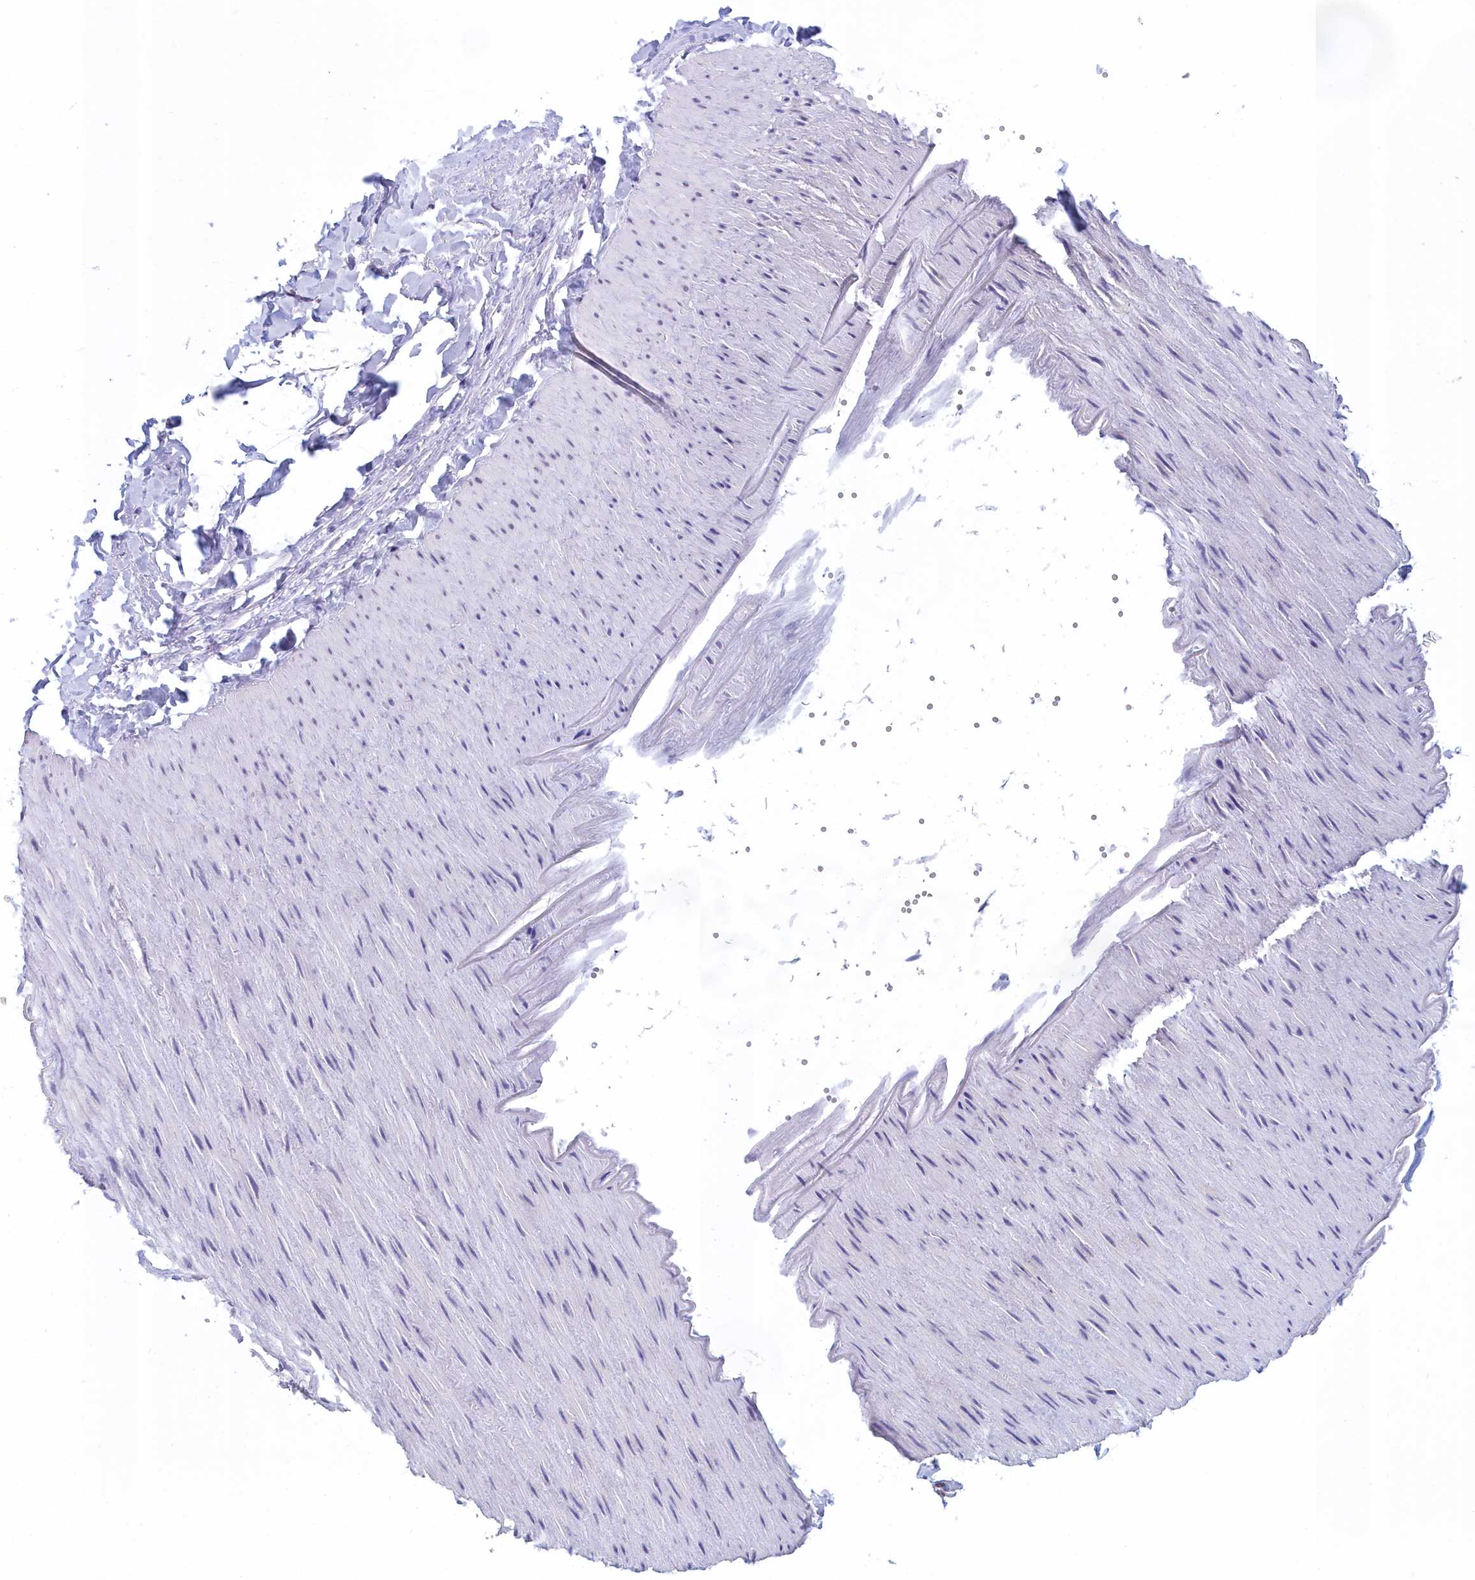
{"staining": {"intensity": "weak", "quantity": "<25%", "location": "nuclear"}, "tissue": "adipose tissue", "cell_type": "Adipocytes", "image_type": "normal", "snomed": [{"axis": "morphology", "description": "Normal tissue, NOS"}, {"axis": "topography", "description": "Gallbladder"}, {"axis": "topography", "description": "Peripheral nerve tissue"}], "caption": "Adipocytes are negative for brown protein staining in normal adipose tissue. (Brightfield microscopy of DAB (3,3'-diaminobenzidine) immunohistochemistry at high magnification).", "gene": "CDC26", "patient": {"sex": "male", "age": 38}}